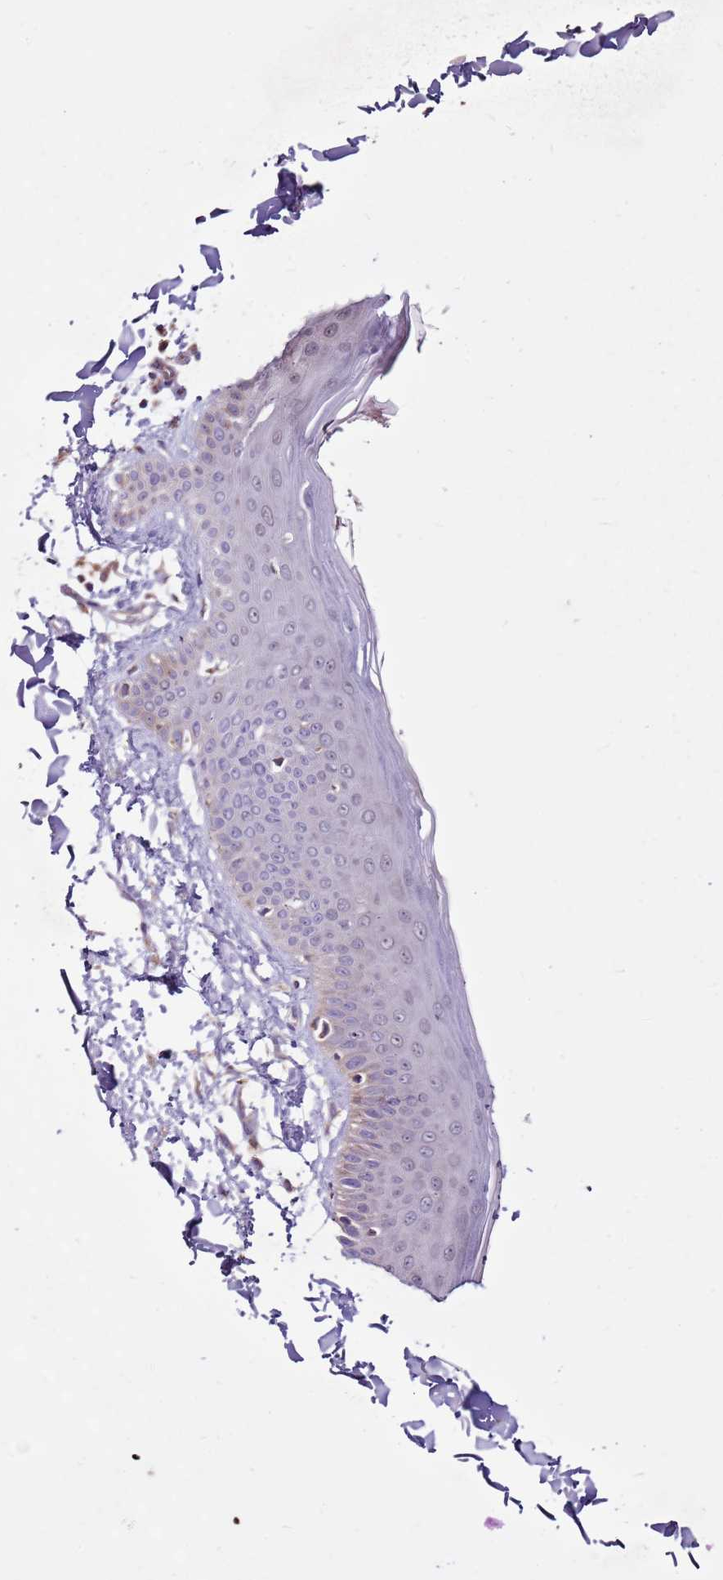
{"staining": {"intensity": "weak", "quantity": "25%-75%", "location": "cytoplasmic/membranous"}, "tissue": "skin", "cell_type": "Fibroblasts", "image_type": "normal", "snomed": [{"axis": "morphology", "description": "Normal tissue, NOS"}, {"axis": "topography", "description": "Skin"}], "caption": "A high-resolution image shows immunohistochemistry (IHC) staining of normal skin, which reveals weak cytoplasmic/membranous staining in about 25%-75% of fibroblasts. The staining was performed using DAB, with brown indicating positive protein expression. Nuclei are stained blue with hematoxylin.", "gene": "SMG1", "patient": {"sex": "male", "age": 52}}